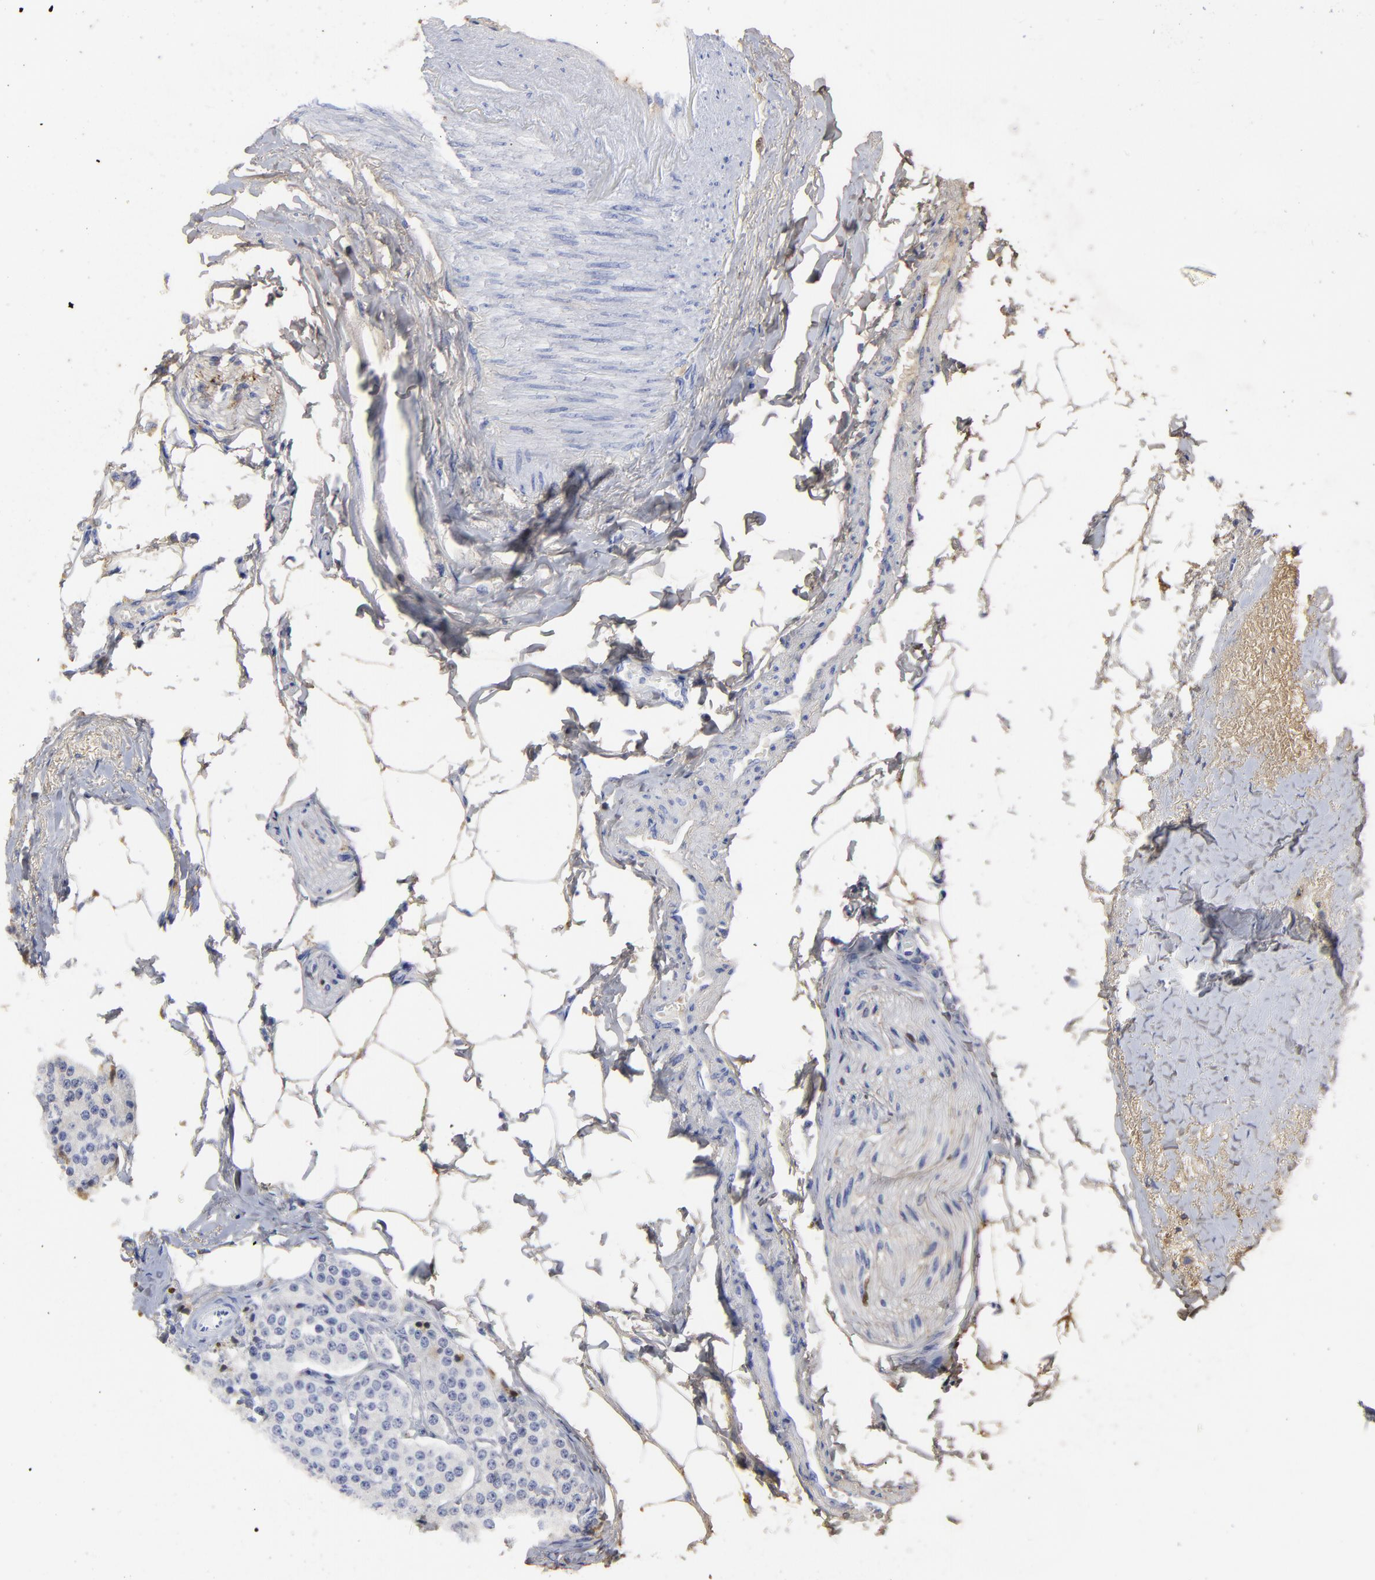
{"staining": {"intensity": "negative", "quantity": "none", "location": "none"}, "tissue": "carcinoid", "cell_type": "Tumor cells", "image_type": "cancer", "snomed": [{"axis": "morphology", "description": "Carcinoid, malignant, NOS"}, {"axis": "topography", "description": "Colon"}], "caption": "Immunohistochemical staining of carcinoid displays no significant positivity in tumor cells.", "gene": "DCN", "patient": {"sex": "female", "age": 61}}